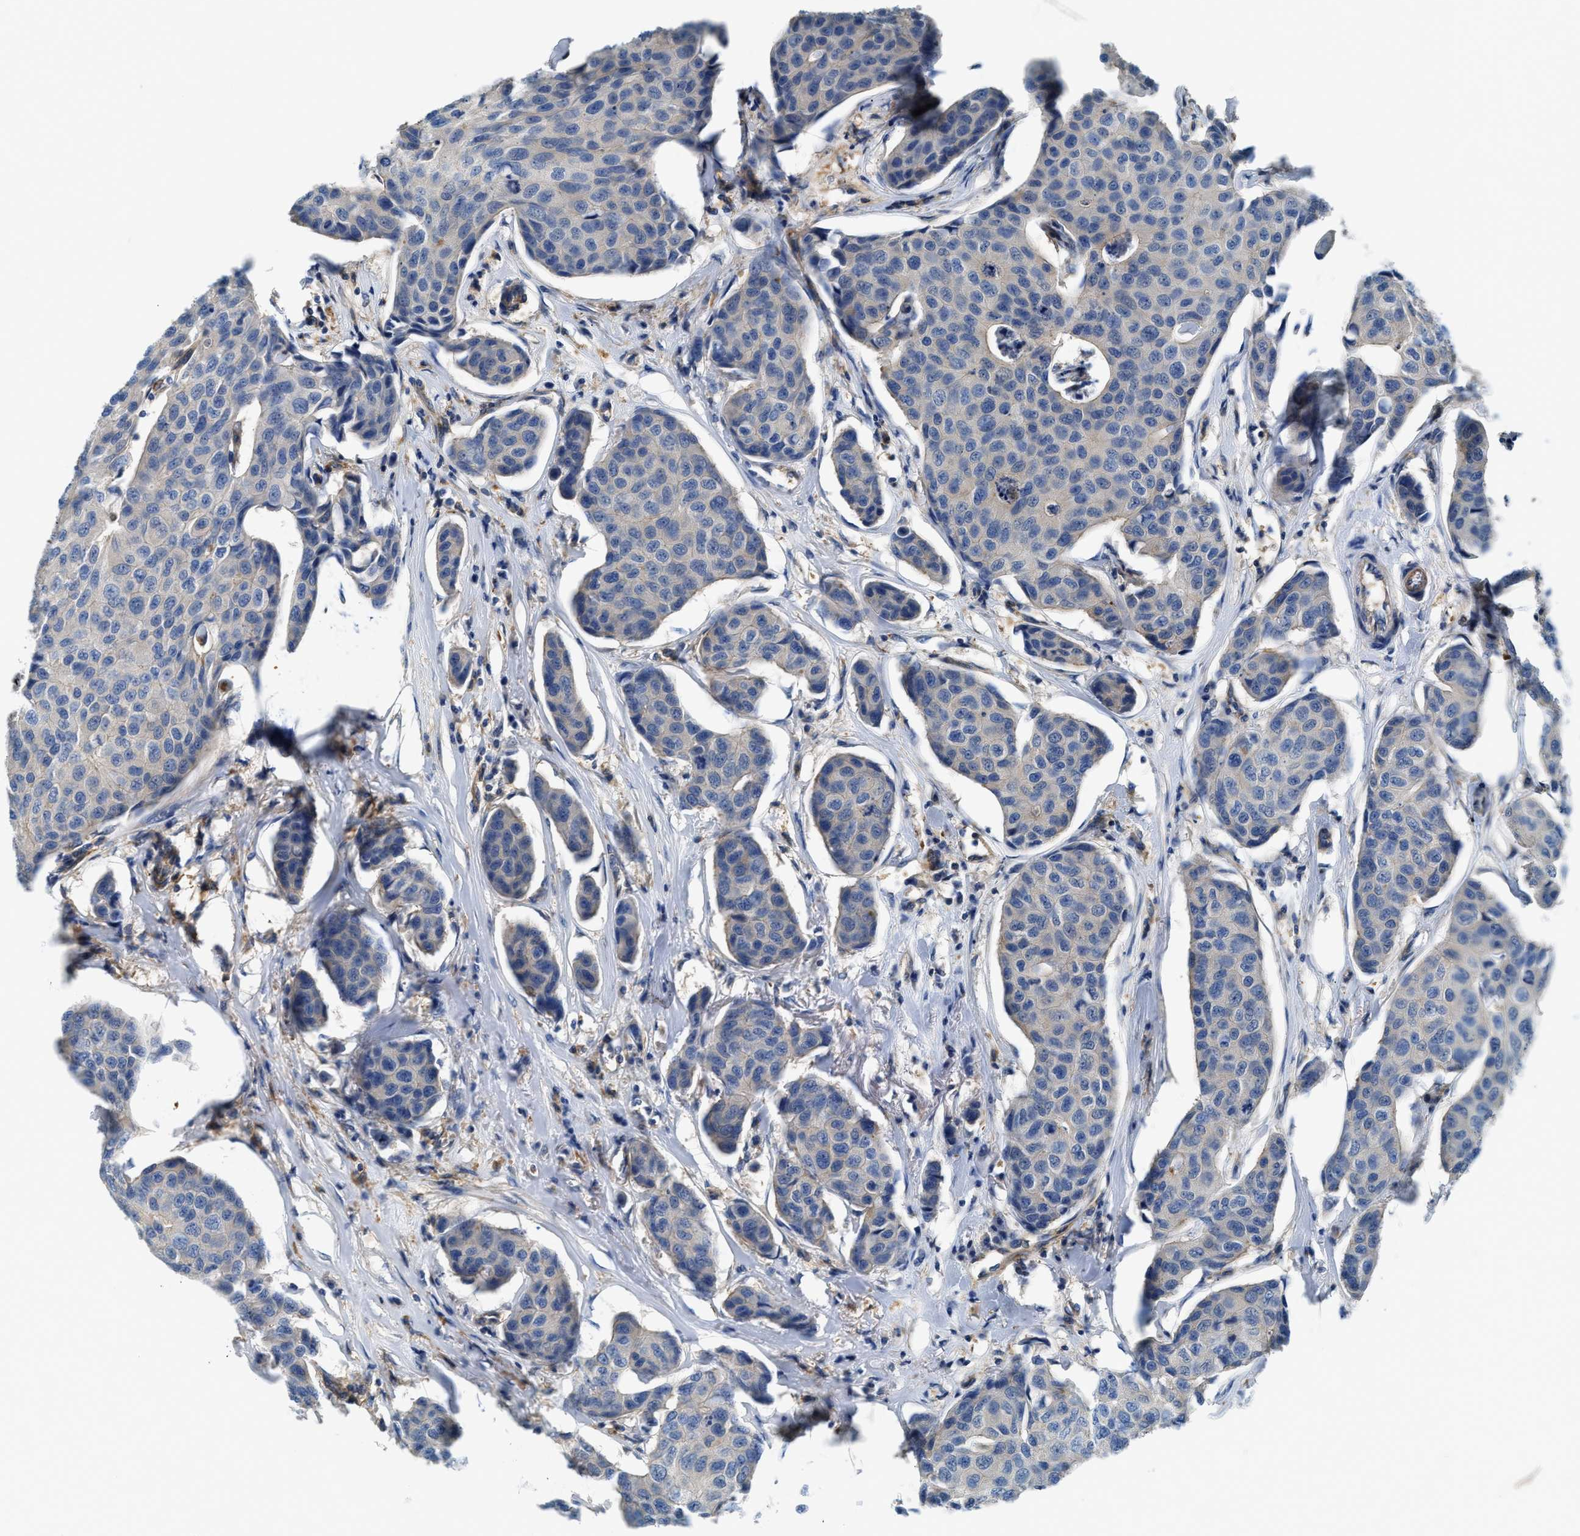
{"staining": {"intensity": "negative", "quantity": "none", "location": "none"}, "tissue": "breast cancer", "cell_type": "Tumor cells", "image_type": "cancer", "snomed": [{"axis": "morphology", "description": "Duct carcinoma"}, {"axis": "topography", "description": "Breast"}], "caption": "High power microscopy histopathology image of an immunohistochemistry (IHC) image of breast intraductal carcinoma, revealing no significant expression in tumor cells.", "gene": "NSUN7", "patient": {"sex": "female", "age": 80}}